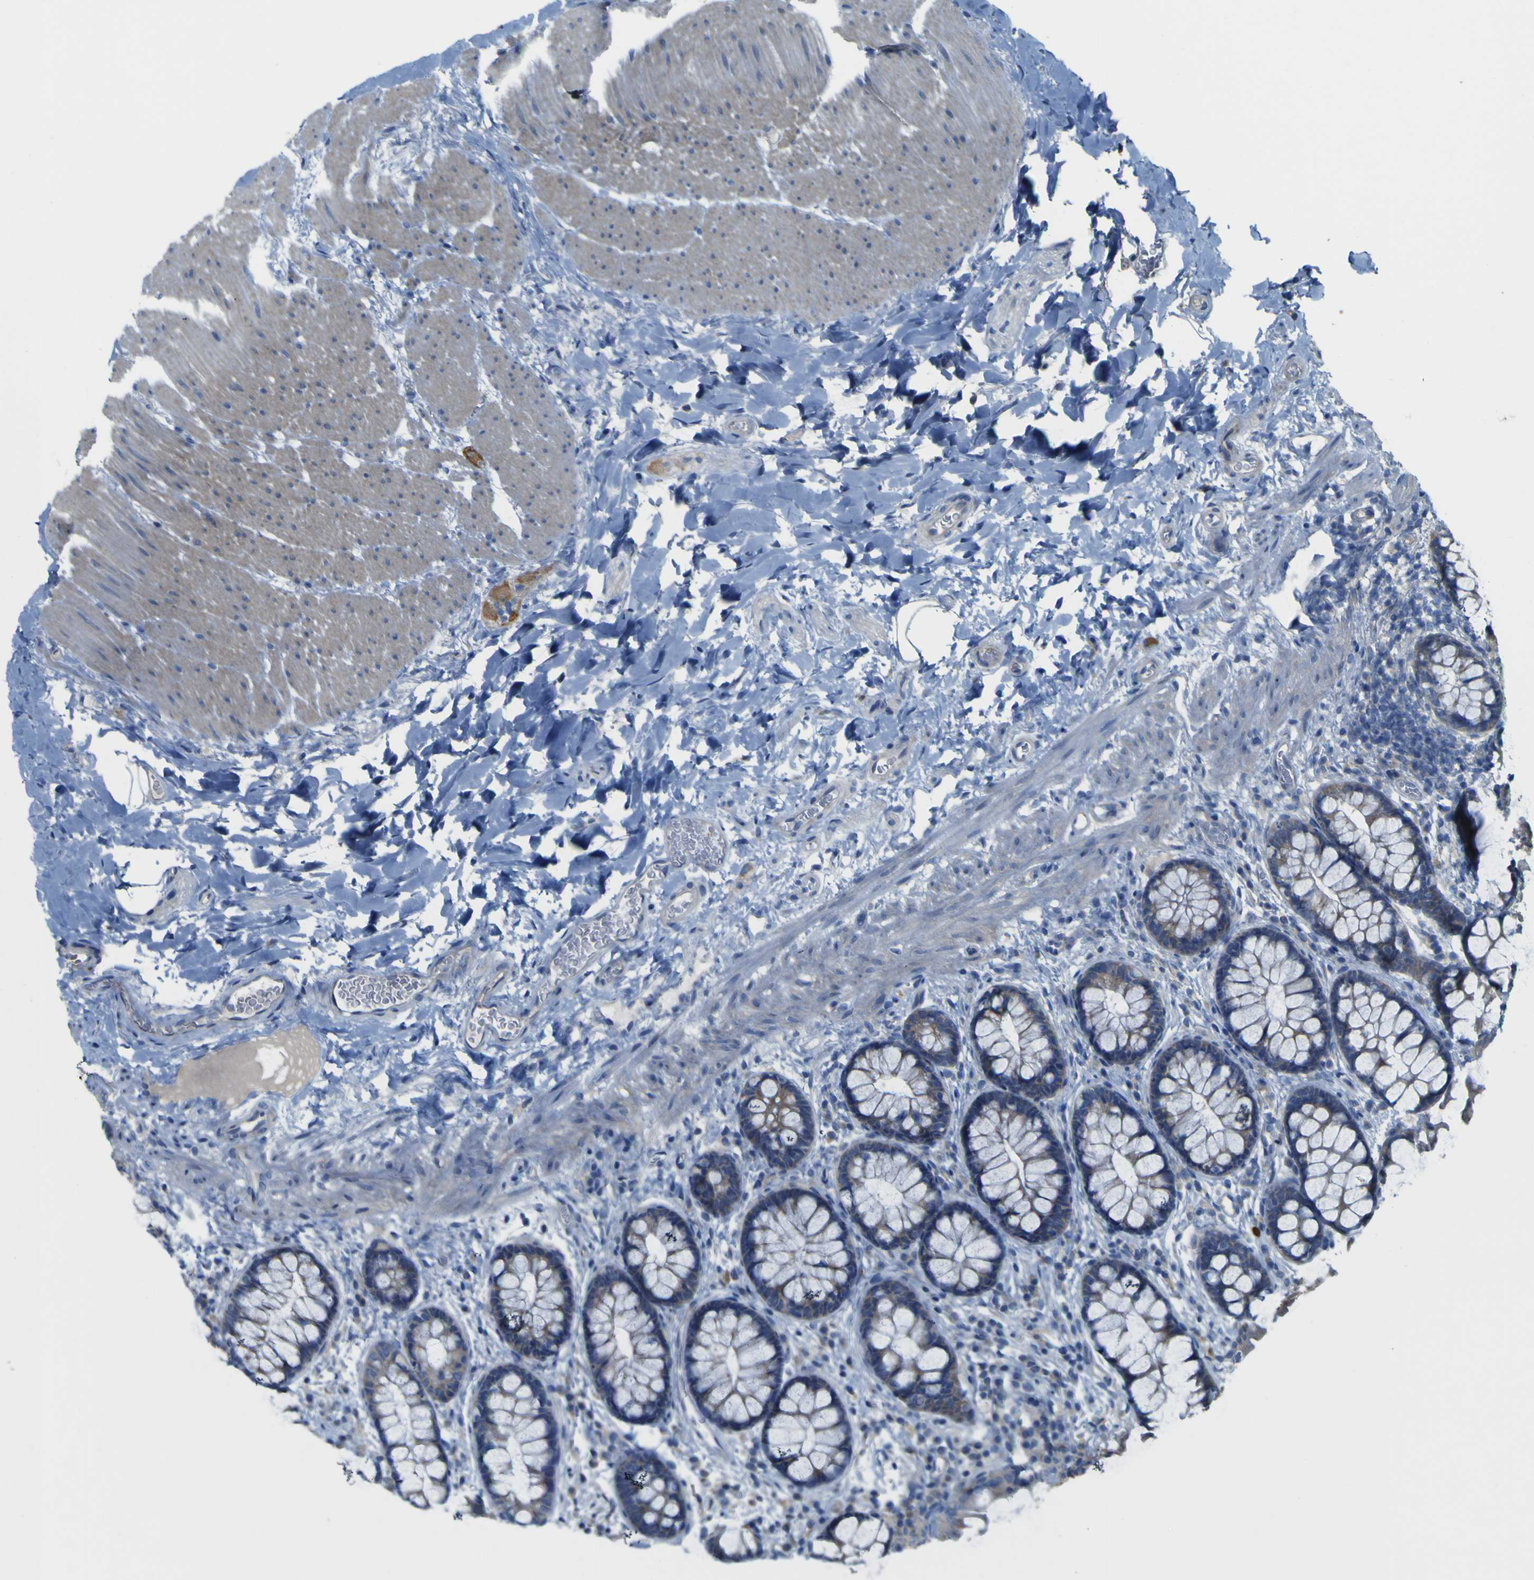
{"staining": {"intensity": "negative", "quantity": "none", "location": "none"}, "tissue": "colon", "cell_type": "Endothelial cells", "image_type": "normal", "snomed": [{"axis": "morphology", "description": "Normal tissue, NOS"}, {"axis": "topography", "description": "Colon"}], "caption": "The histopathology image shows no significant positivity in endothelial cells of colon. The staining was performed using DAB to visualize the protein expression in brown, while the nuclei were stained in blue with hematoxylin (Magnification: 20x).", "gene": "MYEOV", "patient": {"sex": "female", "age": 80}}